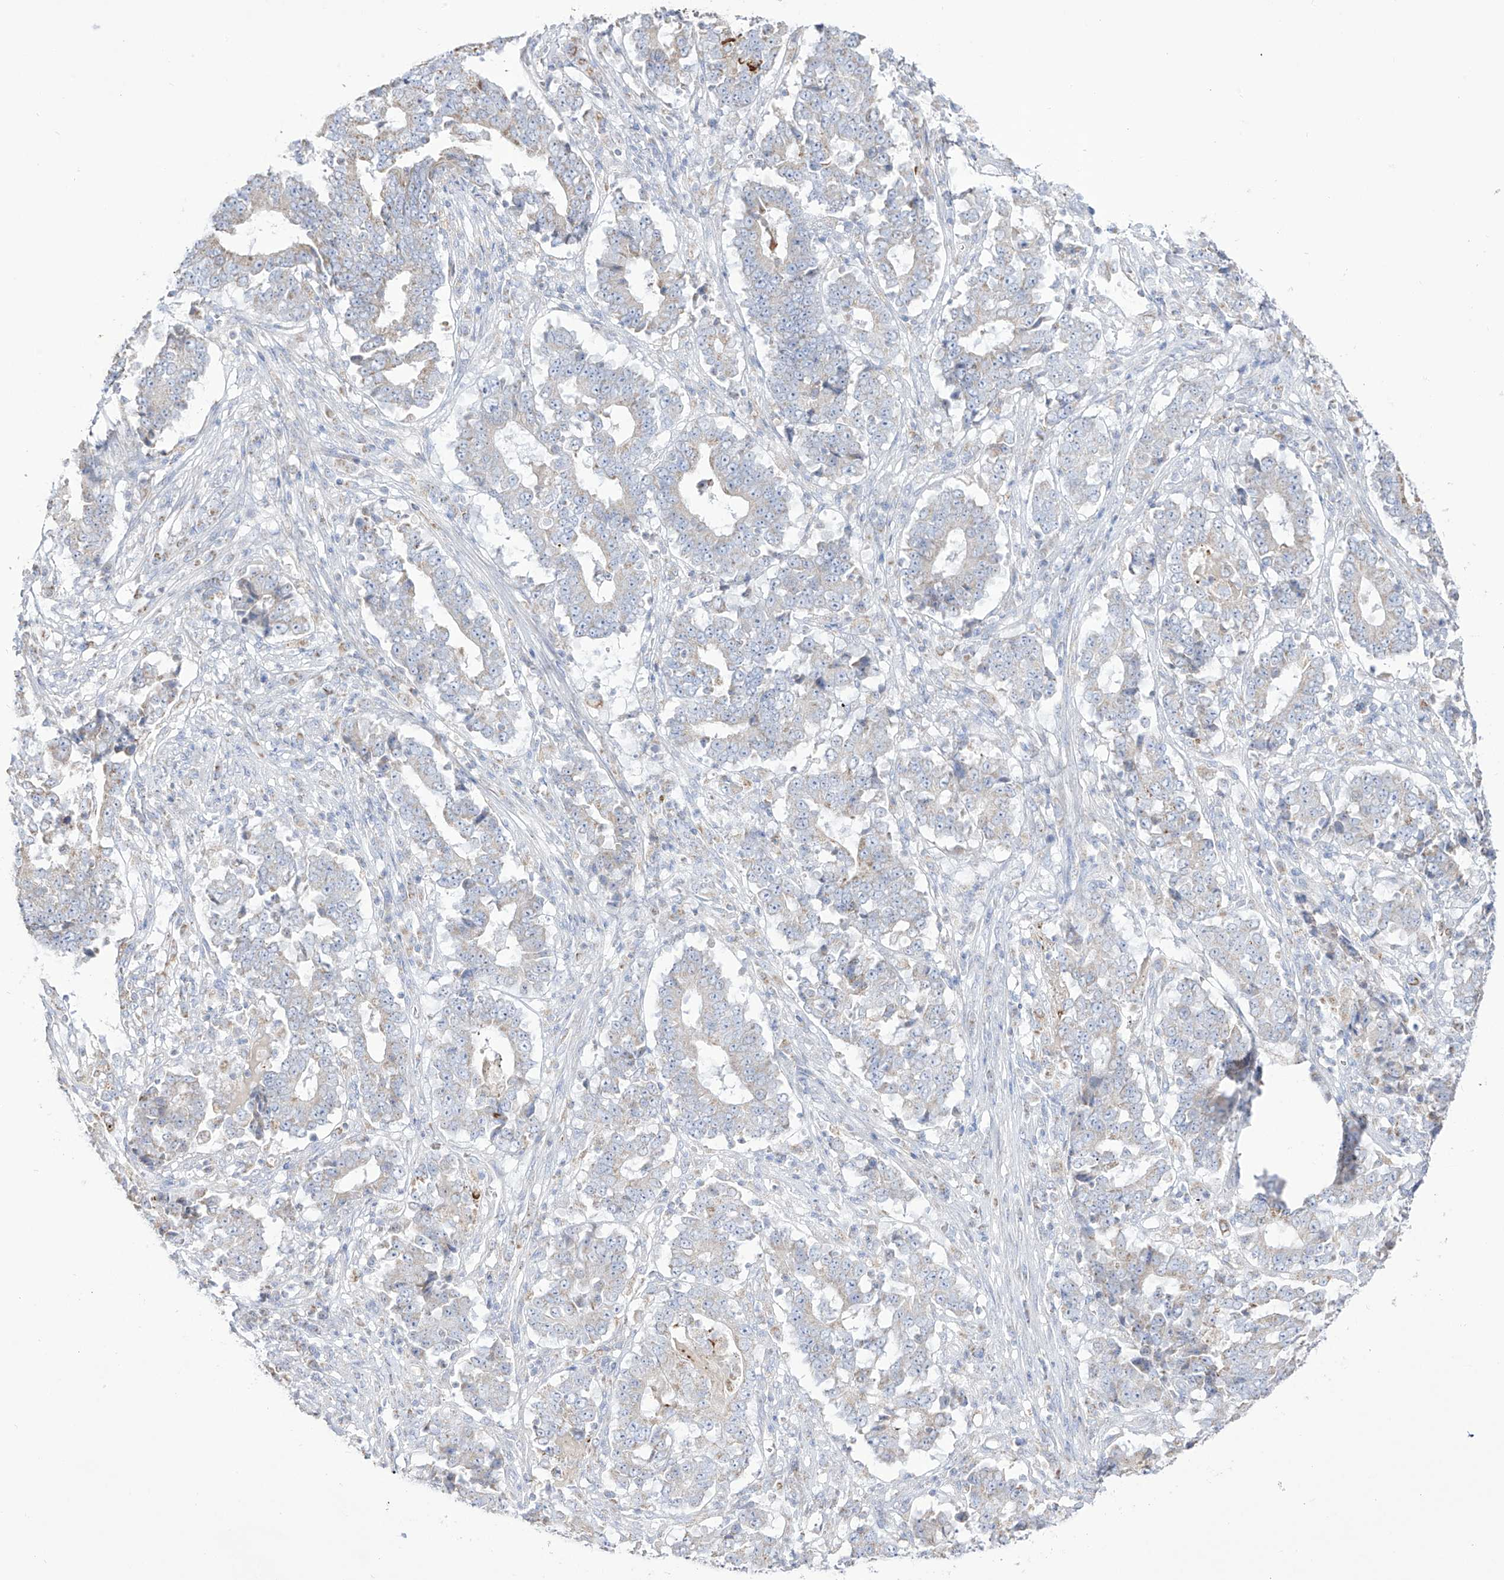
{"staining": {"intensity": "weak", "quantity": "<25%", "location": "cytoplasmic/membranous"}, "tissue": "stomach cancer", "cell_type": "Tumor cells", "image_type": "cancer", "snomed": [{"axis": "morphology", "description": "Adenocarcinoma, NOS"}, {"axis": "topography", "description": "Stomach"}], "caption": "The photomicrograph reveals no staining of tumor cells in stomach adenocarcinoma.", "gene": "RCHY1", "patient": {"sex": "male", "age": 59}}